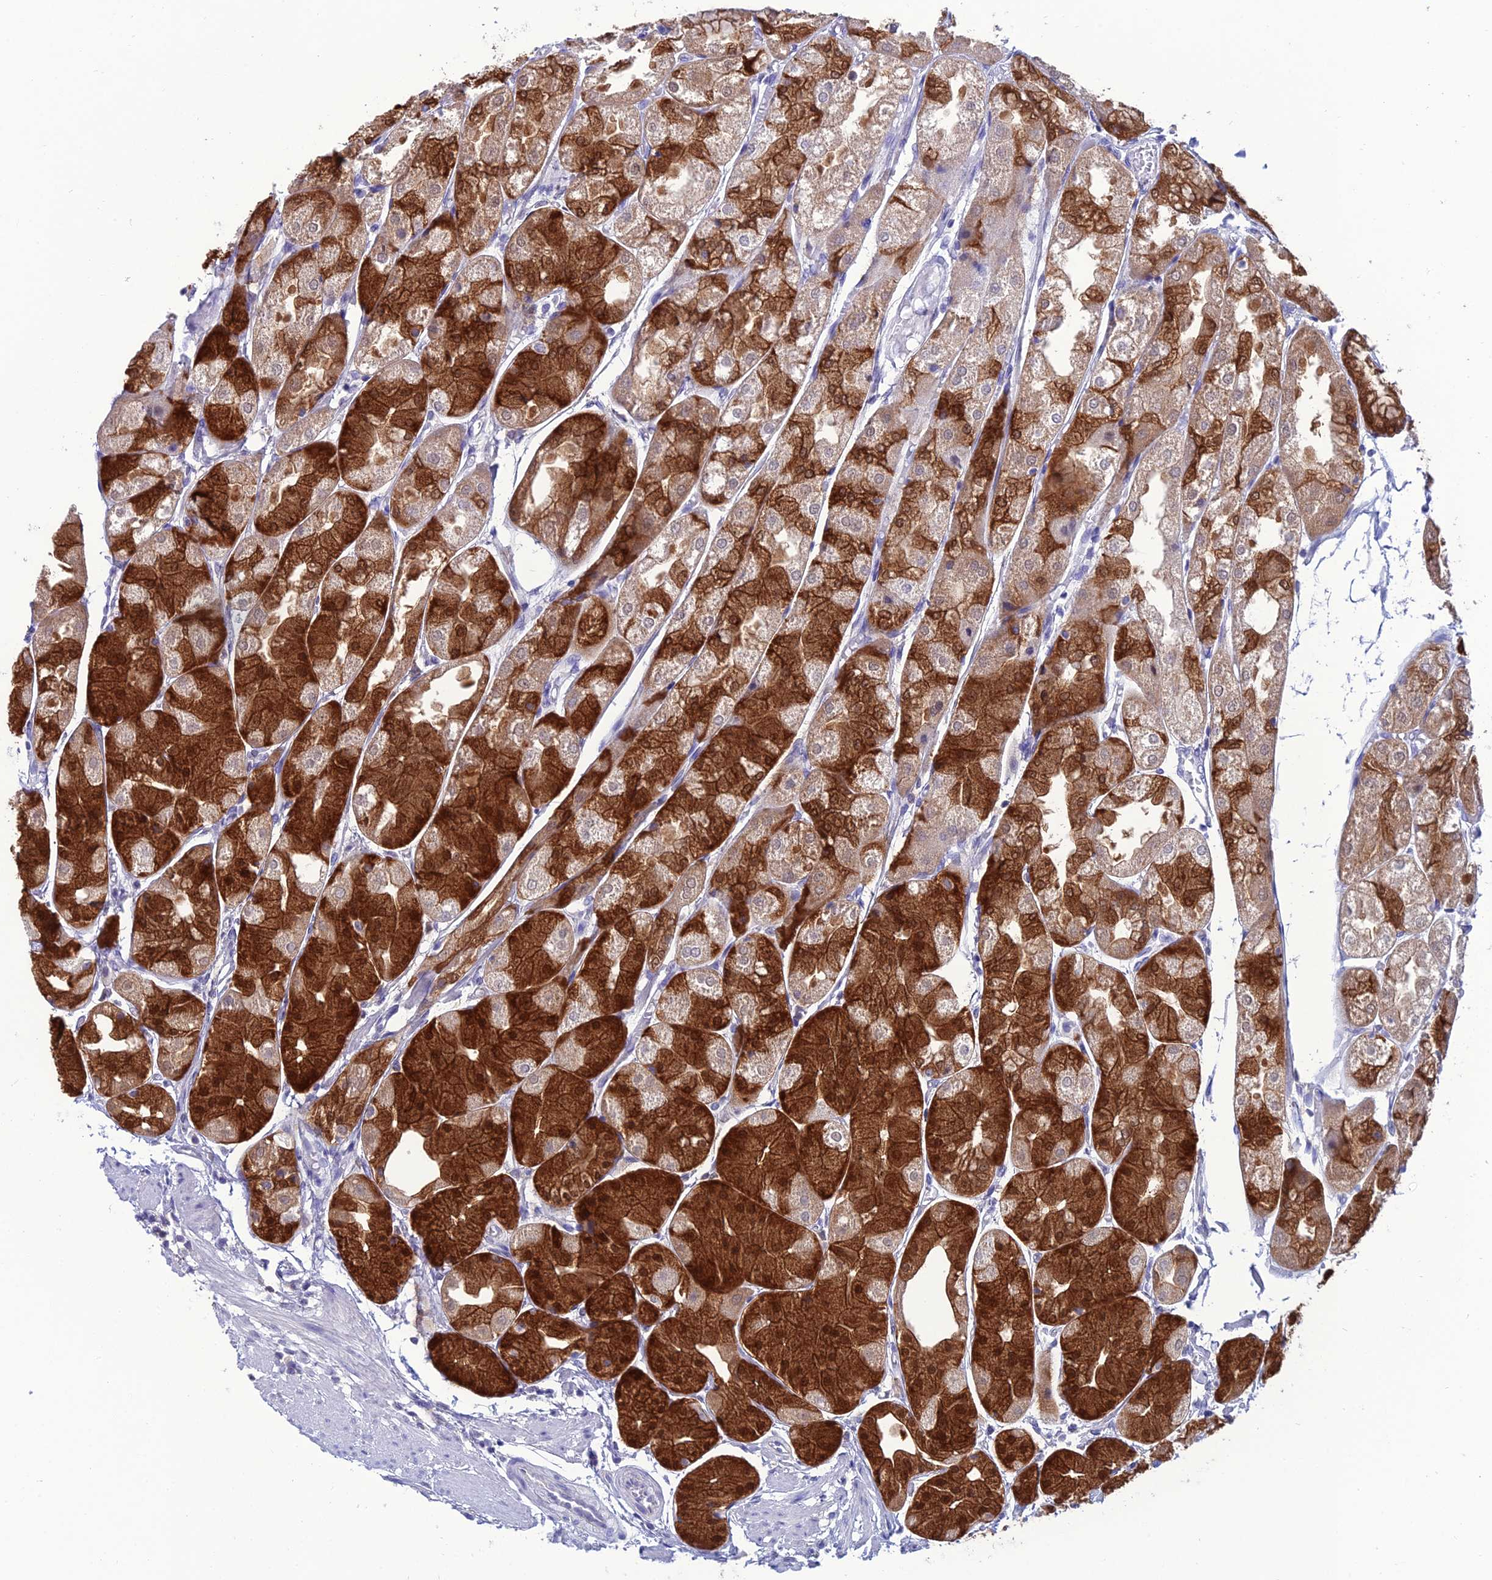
{"staining": {"intensity": "strong", "quantity": ">75%", "location": "cytoplasmic/membranous"}, "tissue": "stomach", "cell_type": "Glandular cells", "image_type": "normal", "snomed": [{"axis": "morphology", "description": "Normal tissue, NOS"}, {"axis": "topography", "description": "Stomach, upper"}], "caption": "The immunohistochemical stain highlights strong cytoplasmic/membranous staining in glandular cells of normal stomach. (DAB IHC with brightfield microscopy, high magnification).", "gene": "GNPNAT1", "patient": {"sex": "male", "age": 72}}